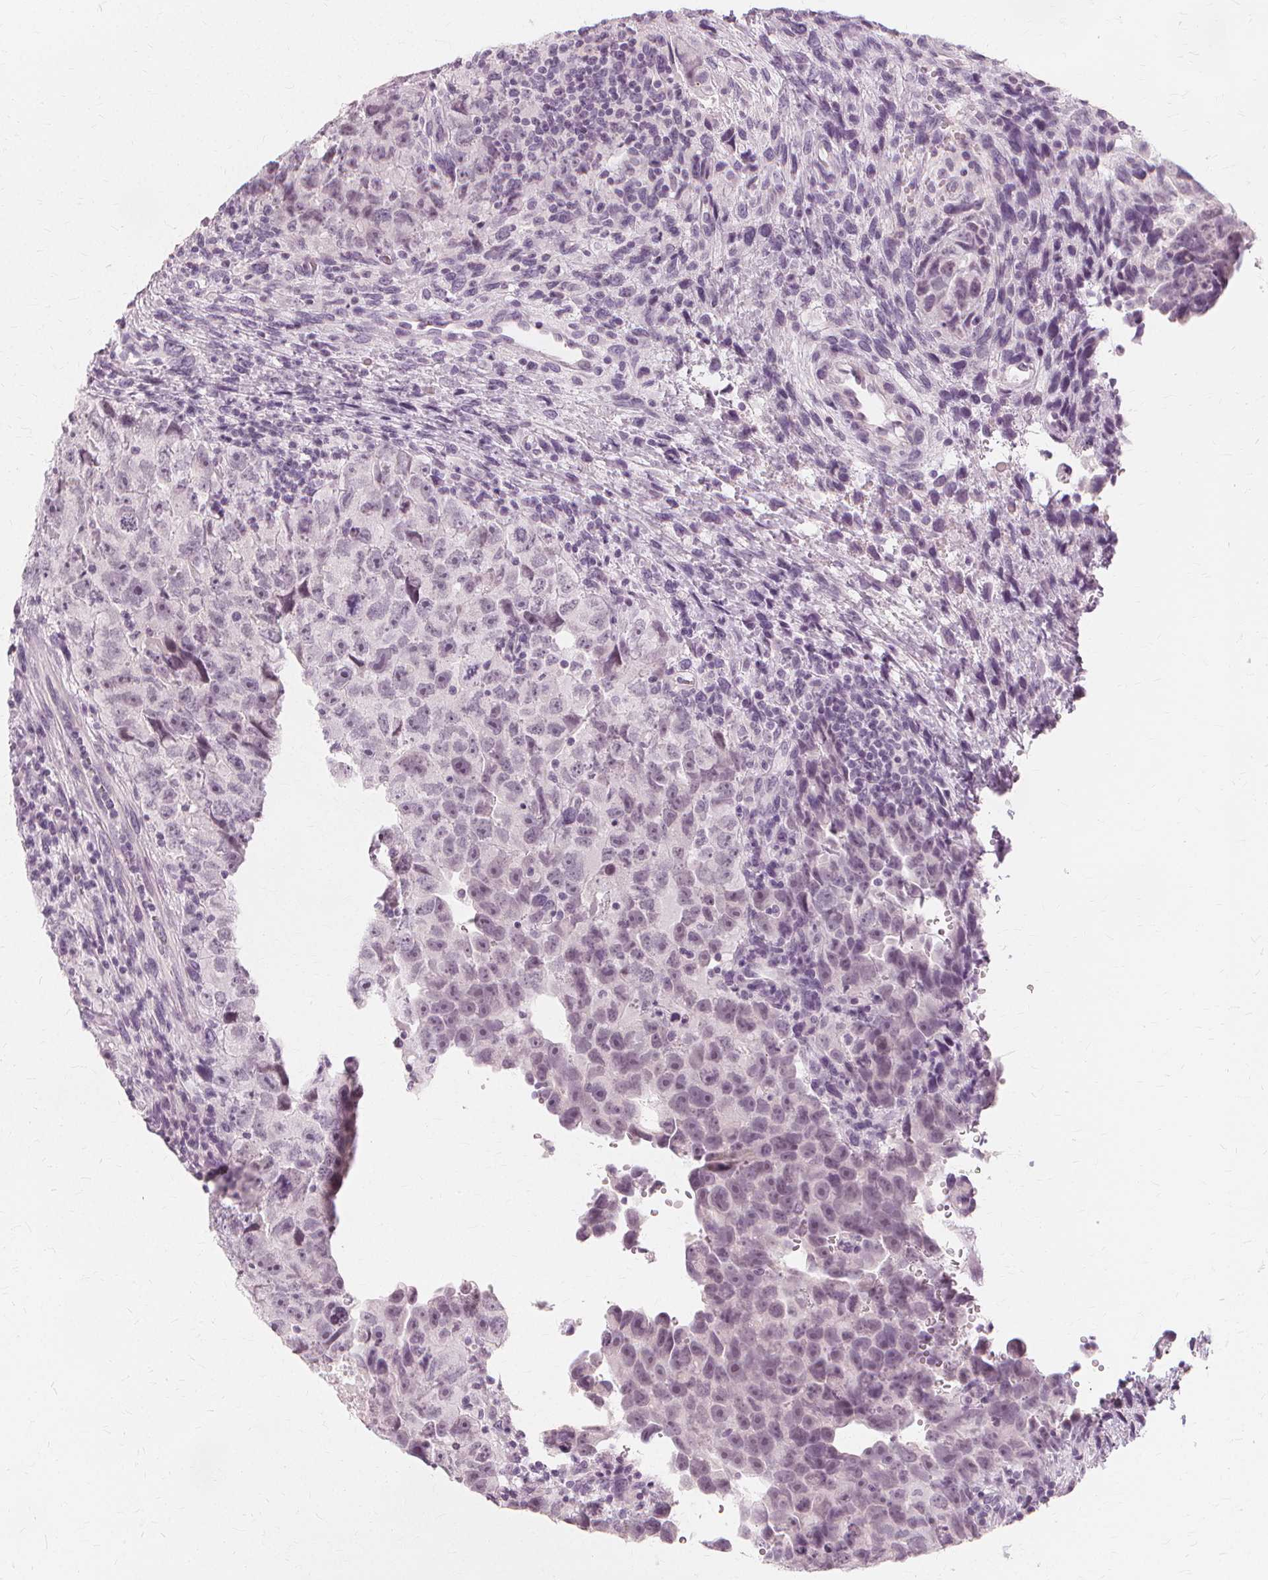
{"staining": {"intensity": "negative", "quantity": "none", "location": "none"}, "tissue": "testis cancer", "cell_type": "Tumor cells", "image_type": "cancer", "snomed": [{"axis": "morphology", "description": "Carcinoma, Embryonal, NOS"}, {"axis": "topography", "description": "Testis"}], "caption": "This is an immunohistochemistry histopathology image of human testis cancer (embryonal carcinoma). There is no expression in tumor cells.", "gene": "NXPE1", "patient": {"sex": "male", "age": 24}}